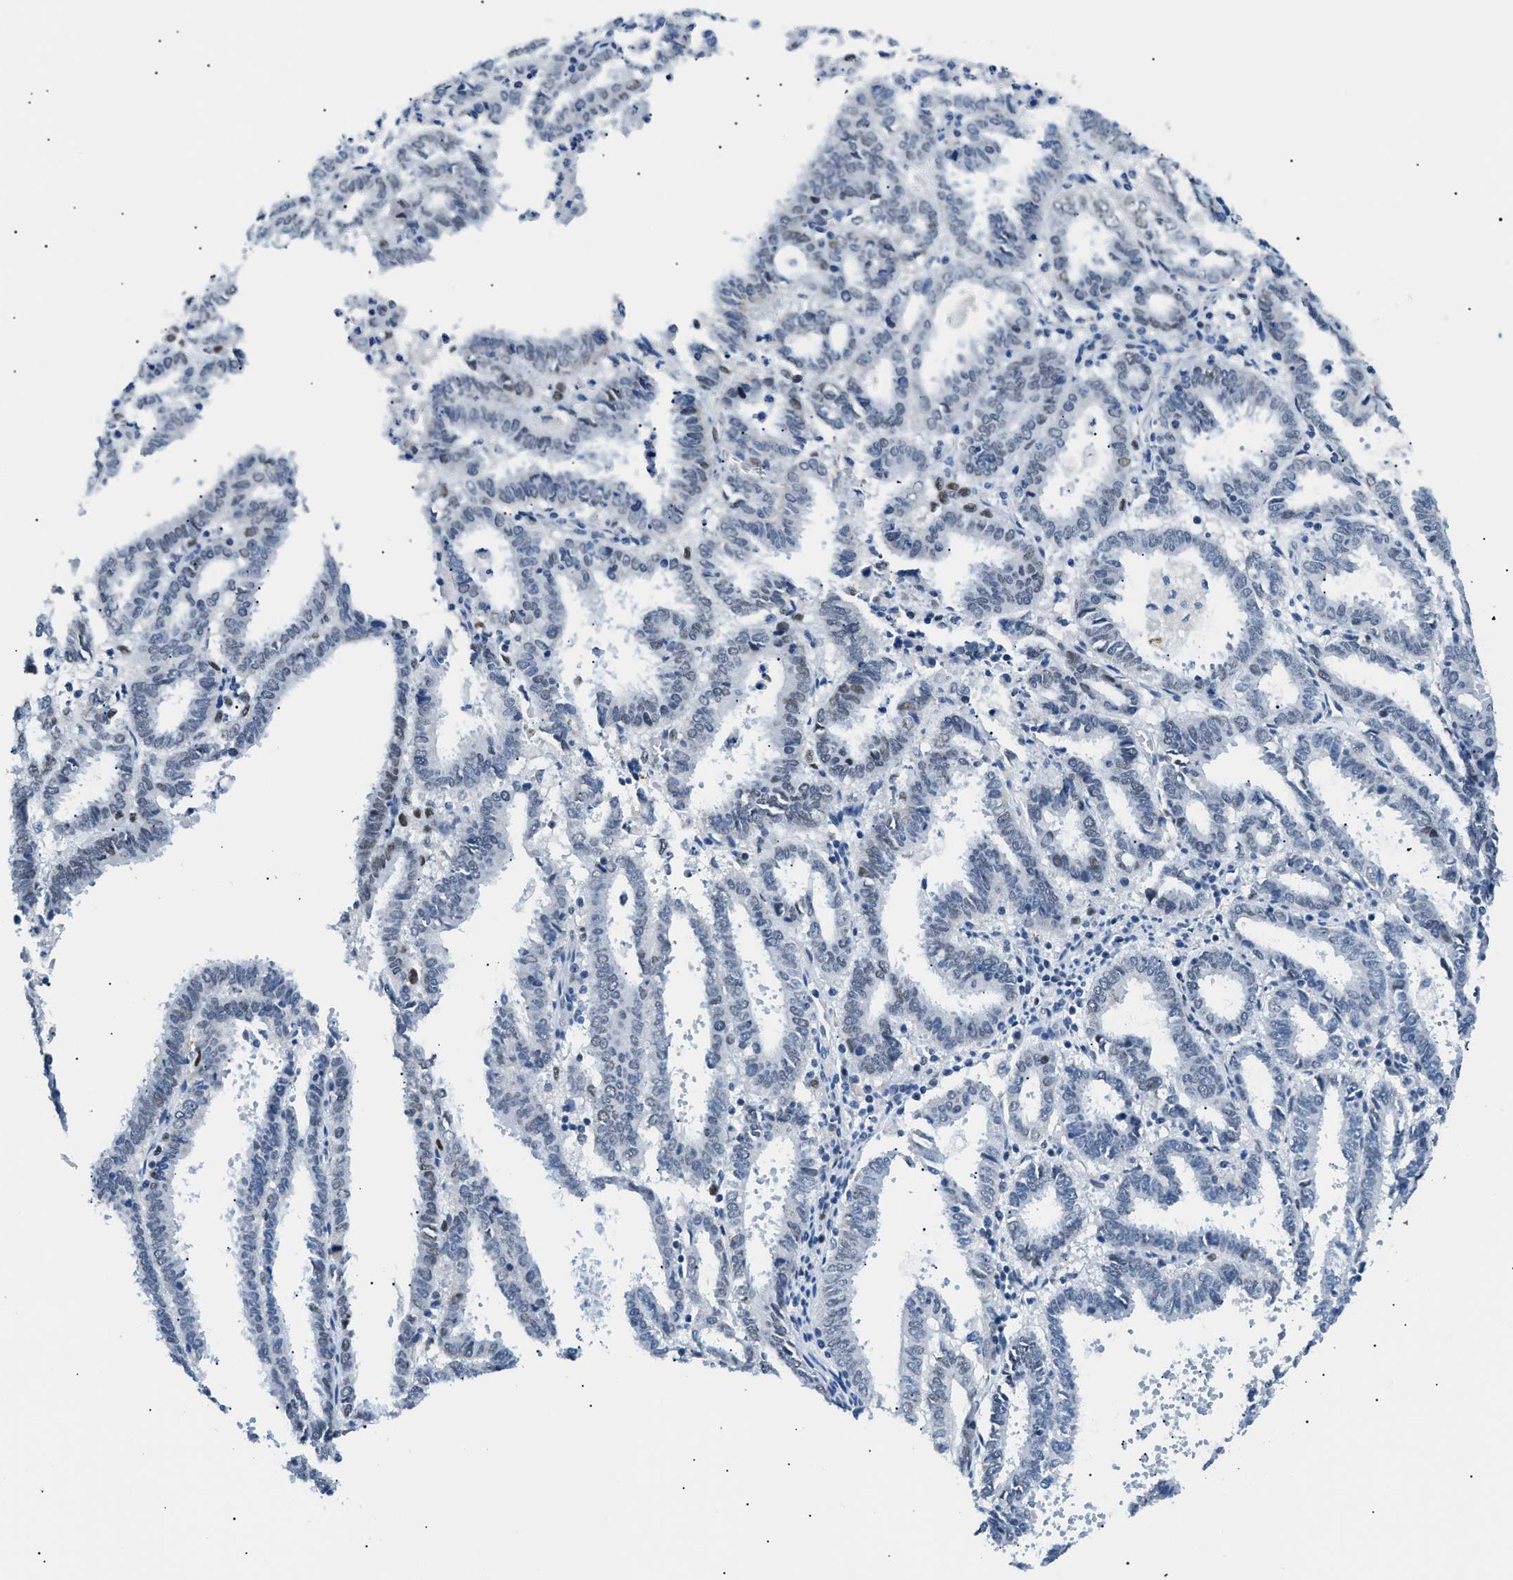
{"staining": {"intensity": "weak", "quantity": "<25%", "location": "nuclear"}, "tissue": "endometrial cancer", "cell_type": "Tumor cells", "image_type": "cancer", "snomed": [{"axis": "morphology", "description": "Adenocarcinoma, NOS"}, {"axis": "topography", "description": "Uterus"}], "caption": "Protein analysis of endometrial cancer (adenocarcinoma) displays no significant positivity in tumor cells.", "gene": "SMARCC1", "patient": {"sex": "female", "age": 83}}